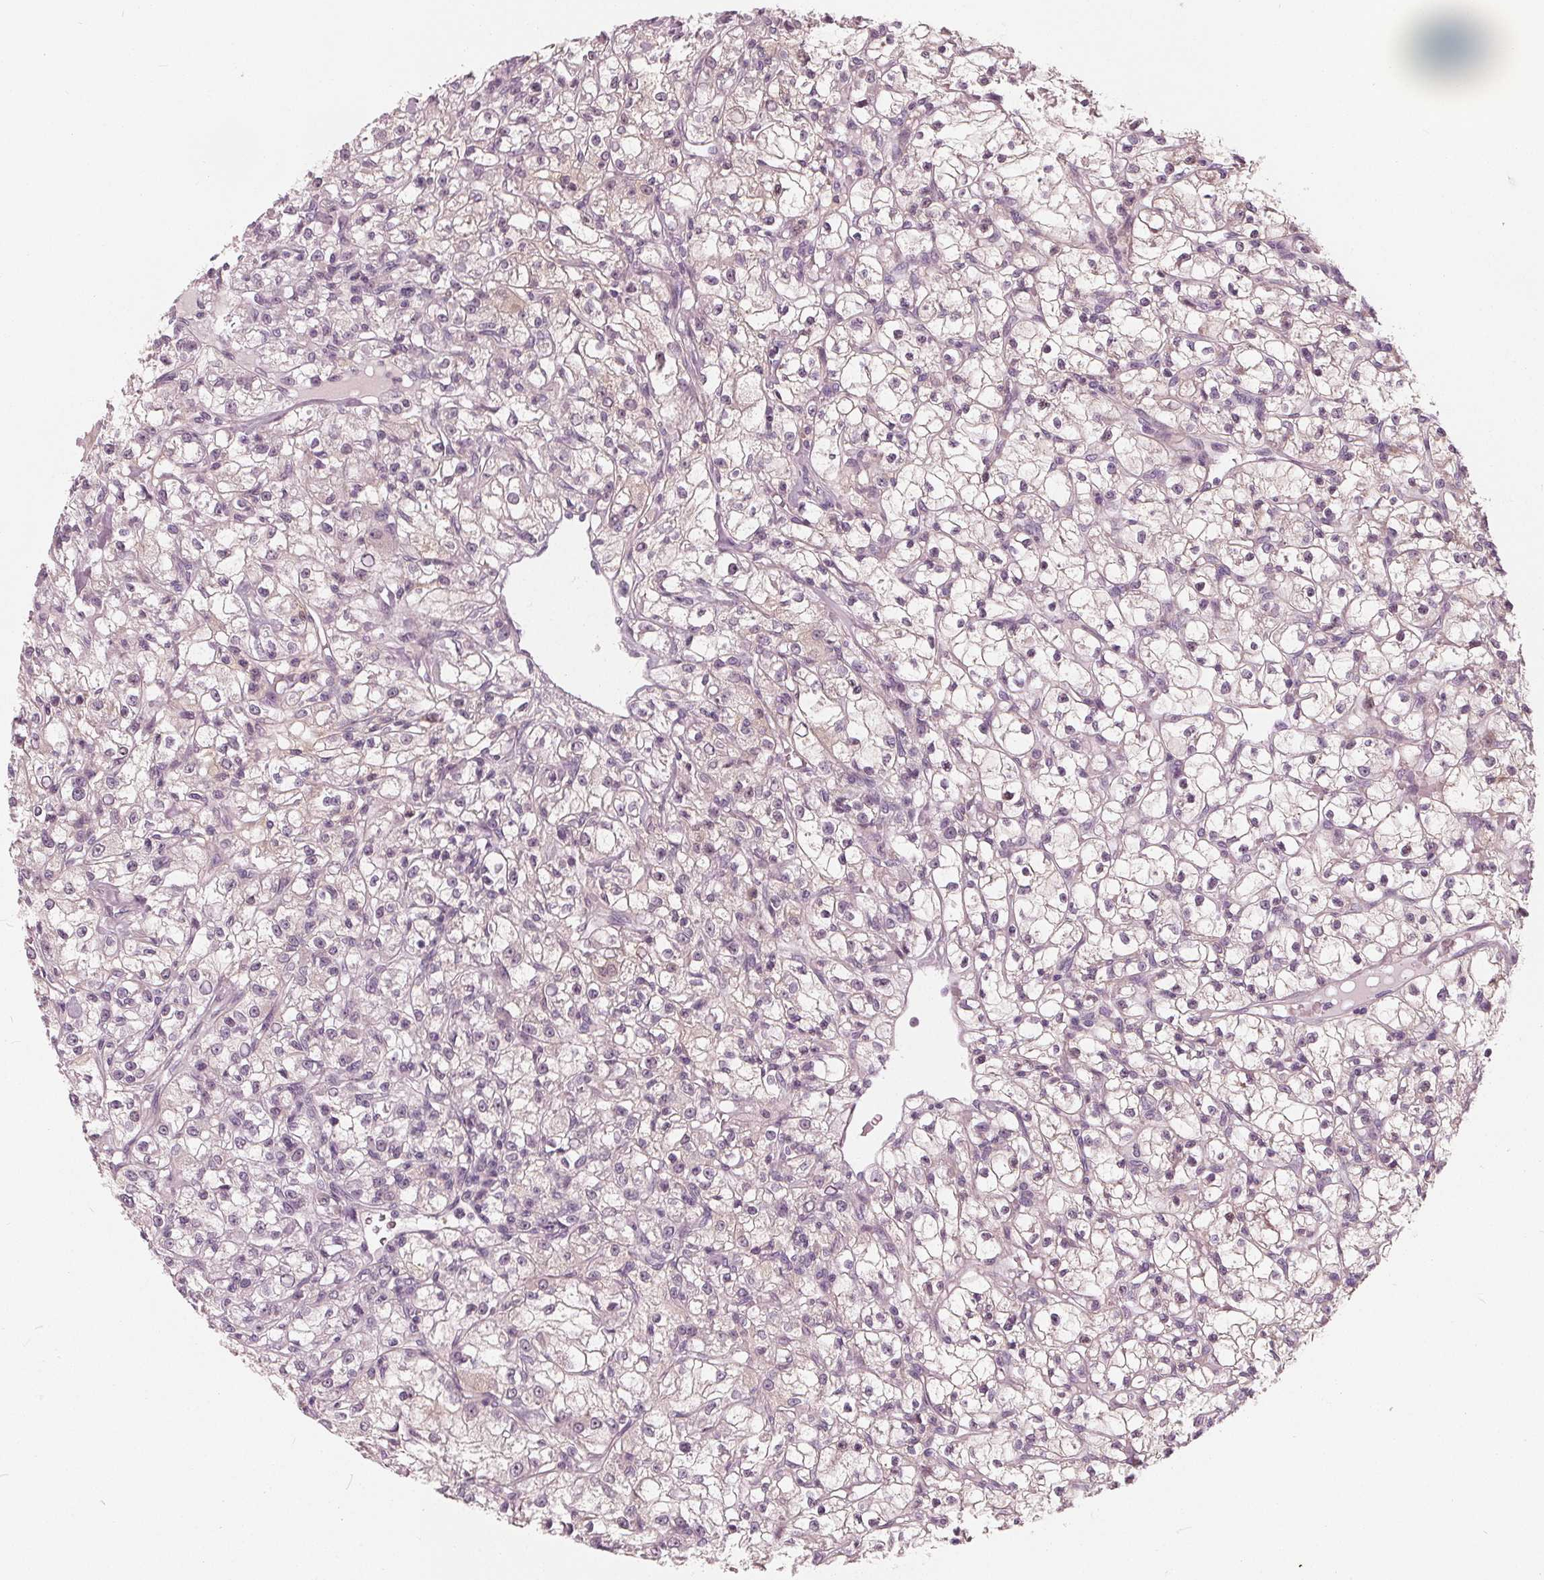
{"staining": {"intensity": "negative", "quantity": "none", "location": "none"}, "tissue": "renal cancer", "cell_type": "Tumor cells", "image_type": "cancer", "snomed": [{"axis": "morphology", "description": "Adenocarcinoma, NOS"}, {"axis": "topography", "description": "Kidney"}], "caption": "Tumor cells show no significant protein staining in renal adenocarcinoma.", "gene": "SAT2", "patient": {"sex": "female", "age": 59}}